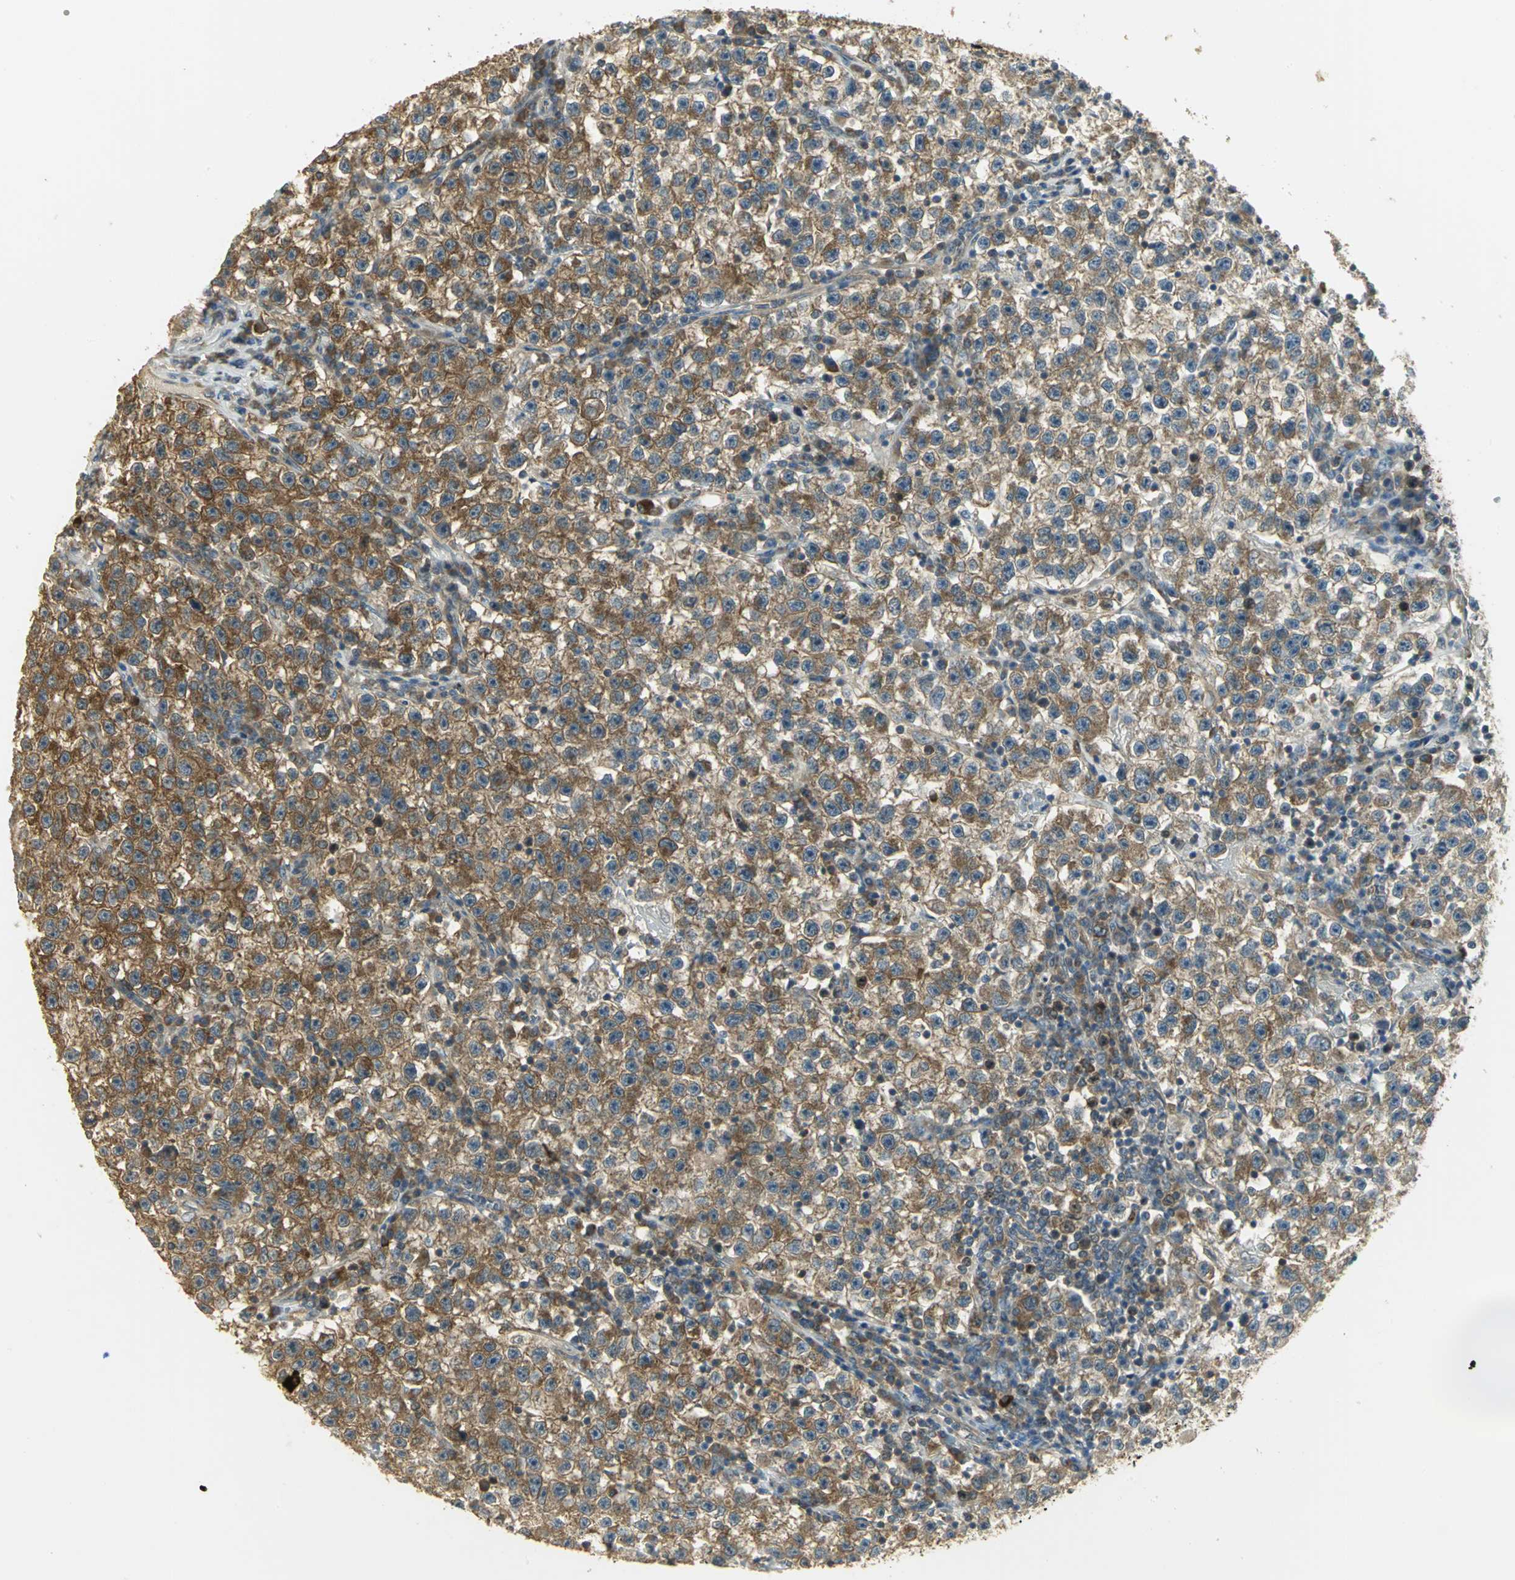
{"staining": {"intensity": "moderate", "quantity": ">75%", "location": "cytoplasmic/membranous"}, "tissue": "testis cancer", "cell_type": "Tumor cells", "image_type": "cancer", "snomed": [{"axis": "morphology", "description": "Seminoma, NOS"}, {"axis": "topography", "description": "Testis"}], "caption": "The immunohistochemical stain highlights moderate cytoplasmic/membranous staining in tumor cells of testis cancer tissue. (DAB (3,3'-diaminobenzidine) IHC, brown staining for protein, blue staining for nuclei).", "gene": "RARS1", "patient": {"sex": "male", "age": 22}}